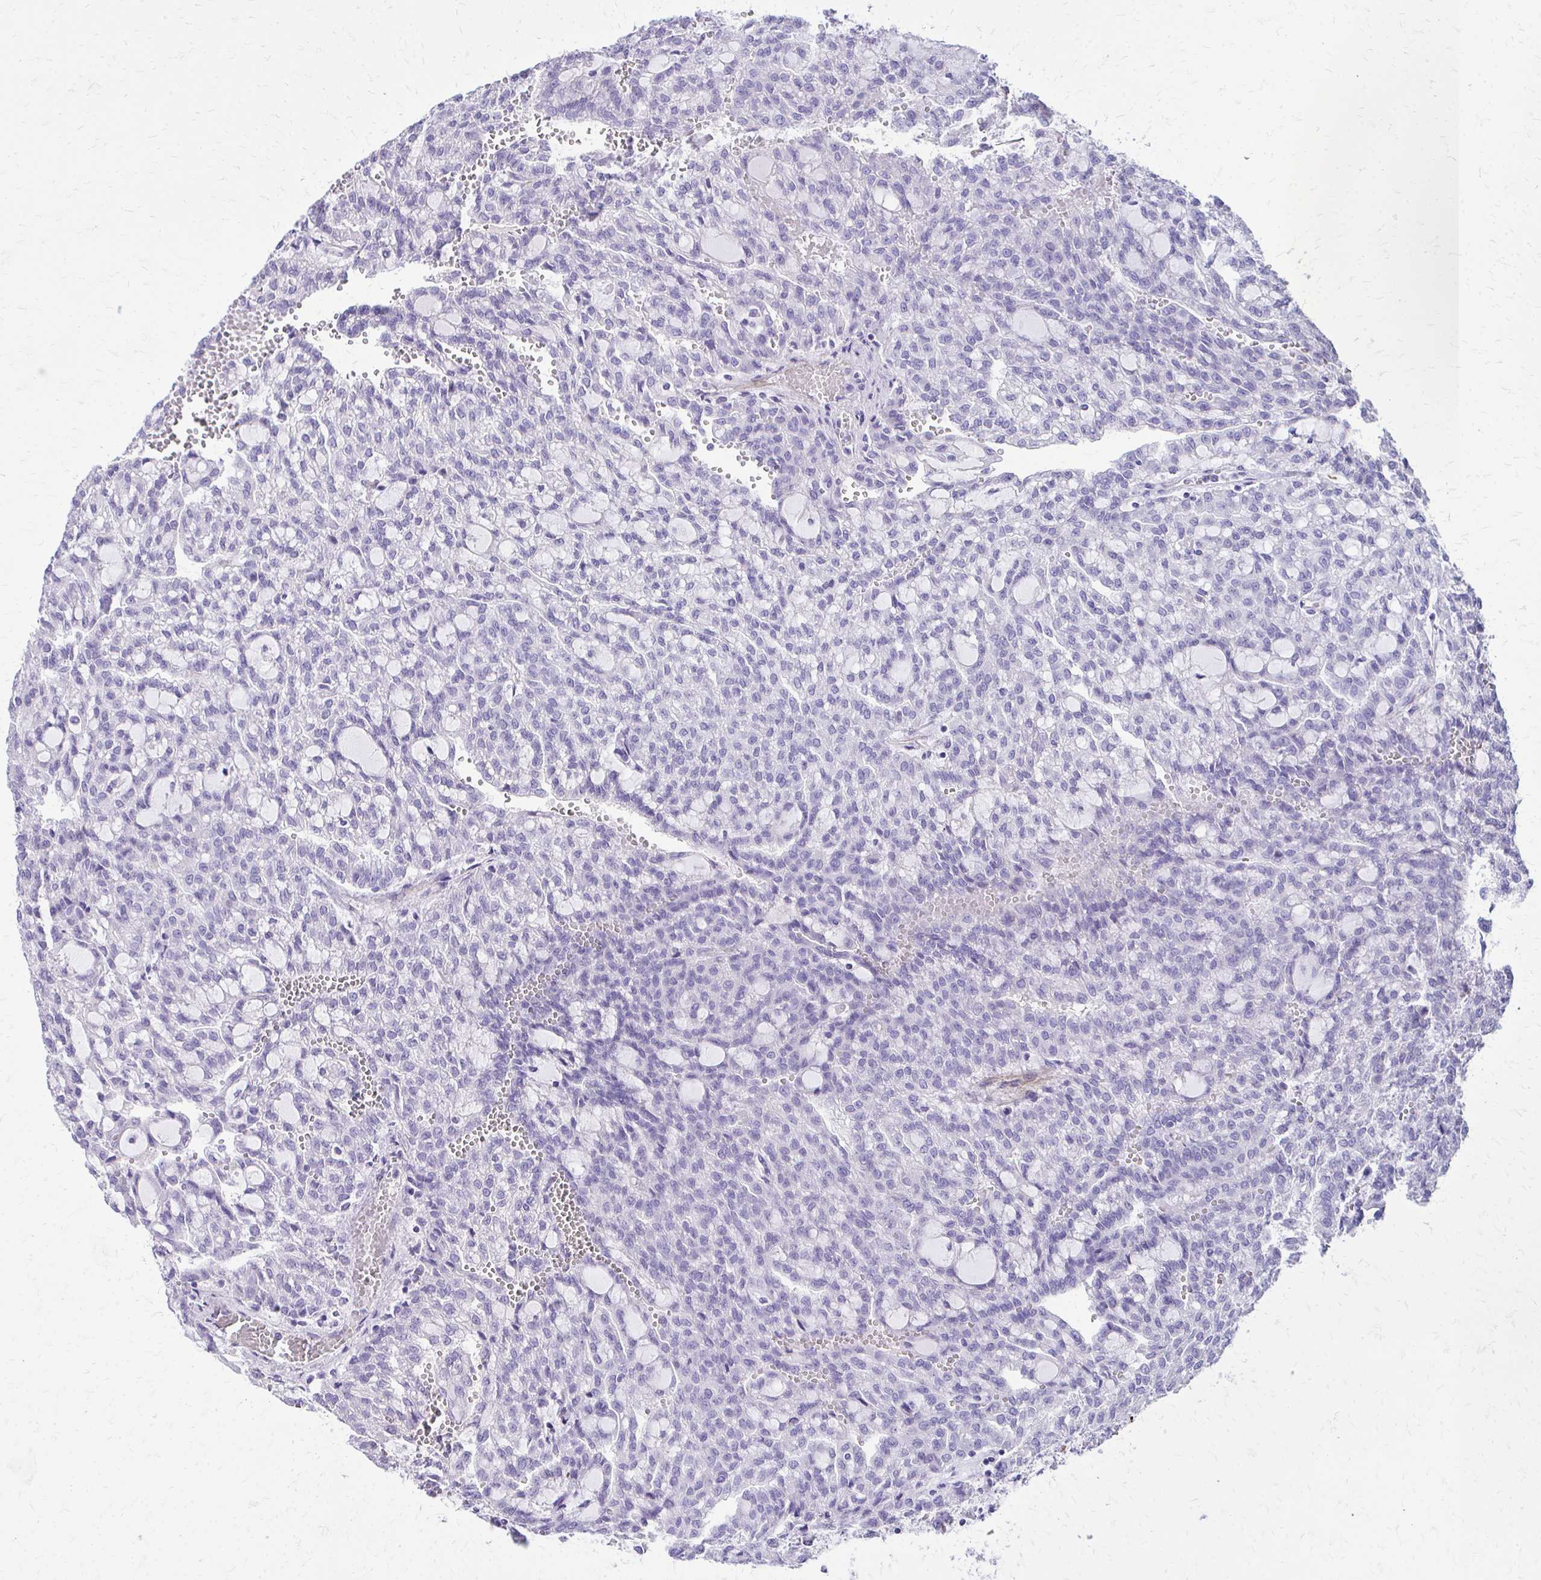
{"staining": {"intensity": "negative", "quantity": "none", "location": "none"}, "tissue": "renal cancer", "cell_type": "Tumor cells", "image_type": "cancer", "snomed": [{"axis": "morphology", "description": "Adenocarcinoma, NOS"}, {"axis": "topography", "description": "Kidney"}], "caption": "Renal cancer stained for a protein using IHC exhibits no expression tumor cells.", "gene": "TRIM6", "patient": {"sex": "male", "age": 63}}